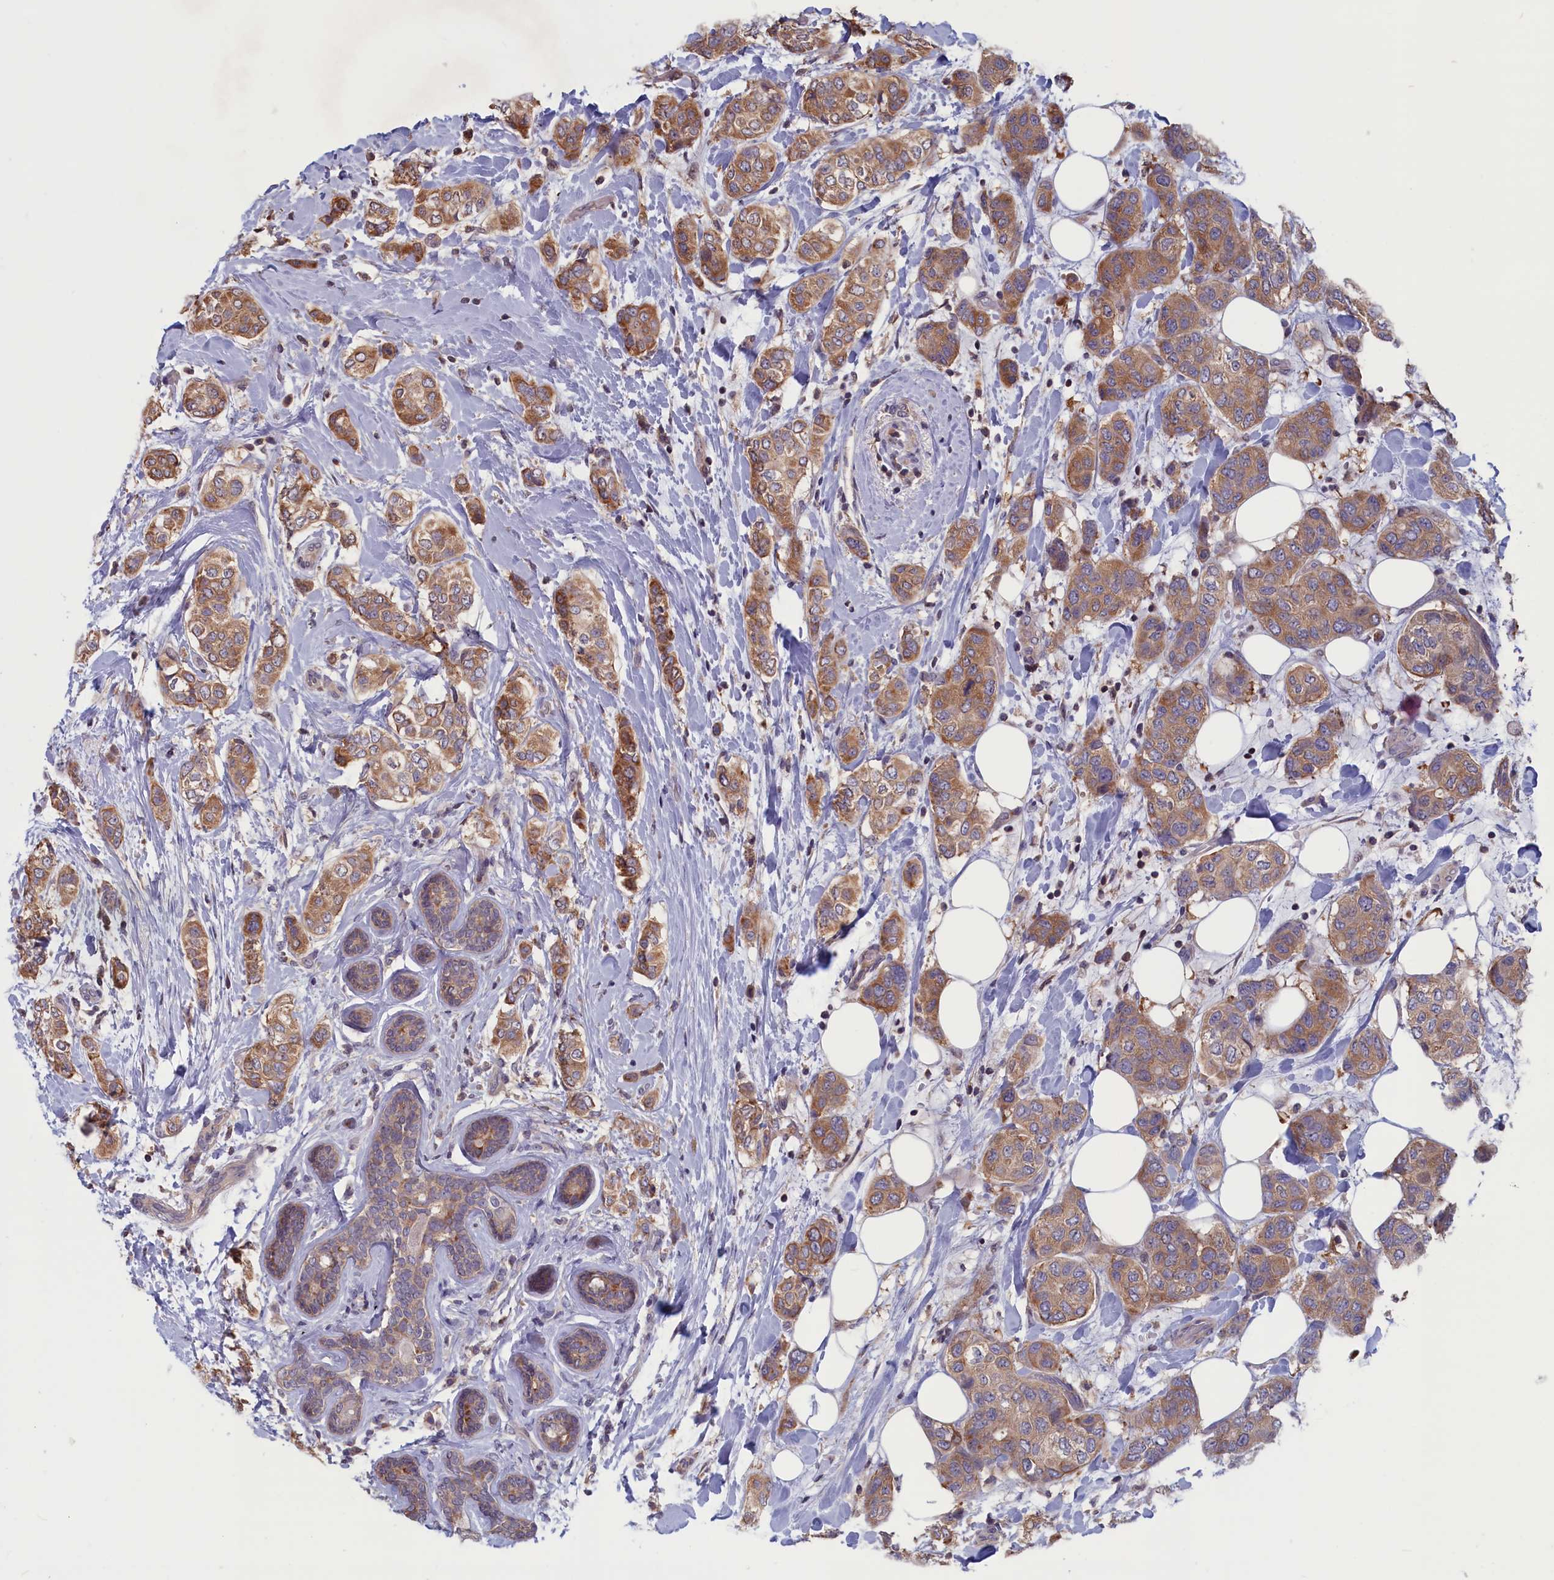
{"staining": {"intensity": "moderate", "quantity": ">75%", "location": "cytoplasmic/membranous"}, "tissue": "breast cancer", "cell_type": "Tumor cells", "image_type": "cancer", "snomed": [{"axis": "morphology", "description": "Lobular carcinoma"}, {"axis": "topography", "description": "Breast"}], "caption": "Tumor cells display medium levels of moderate cytoplasmic/membranous positivity in about >75% of cells in human breast lobular carcinoma. (DAB (3,3'-diaminobenzidine) = brown stain, brightfield microscopy at high magnification).", "gene": "CACTIN", "patient": {"sex": "female", "age": 51}}